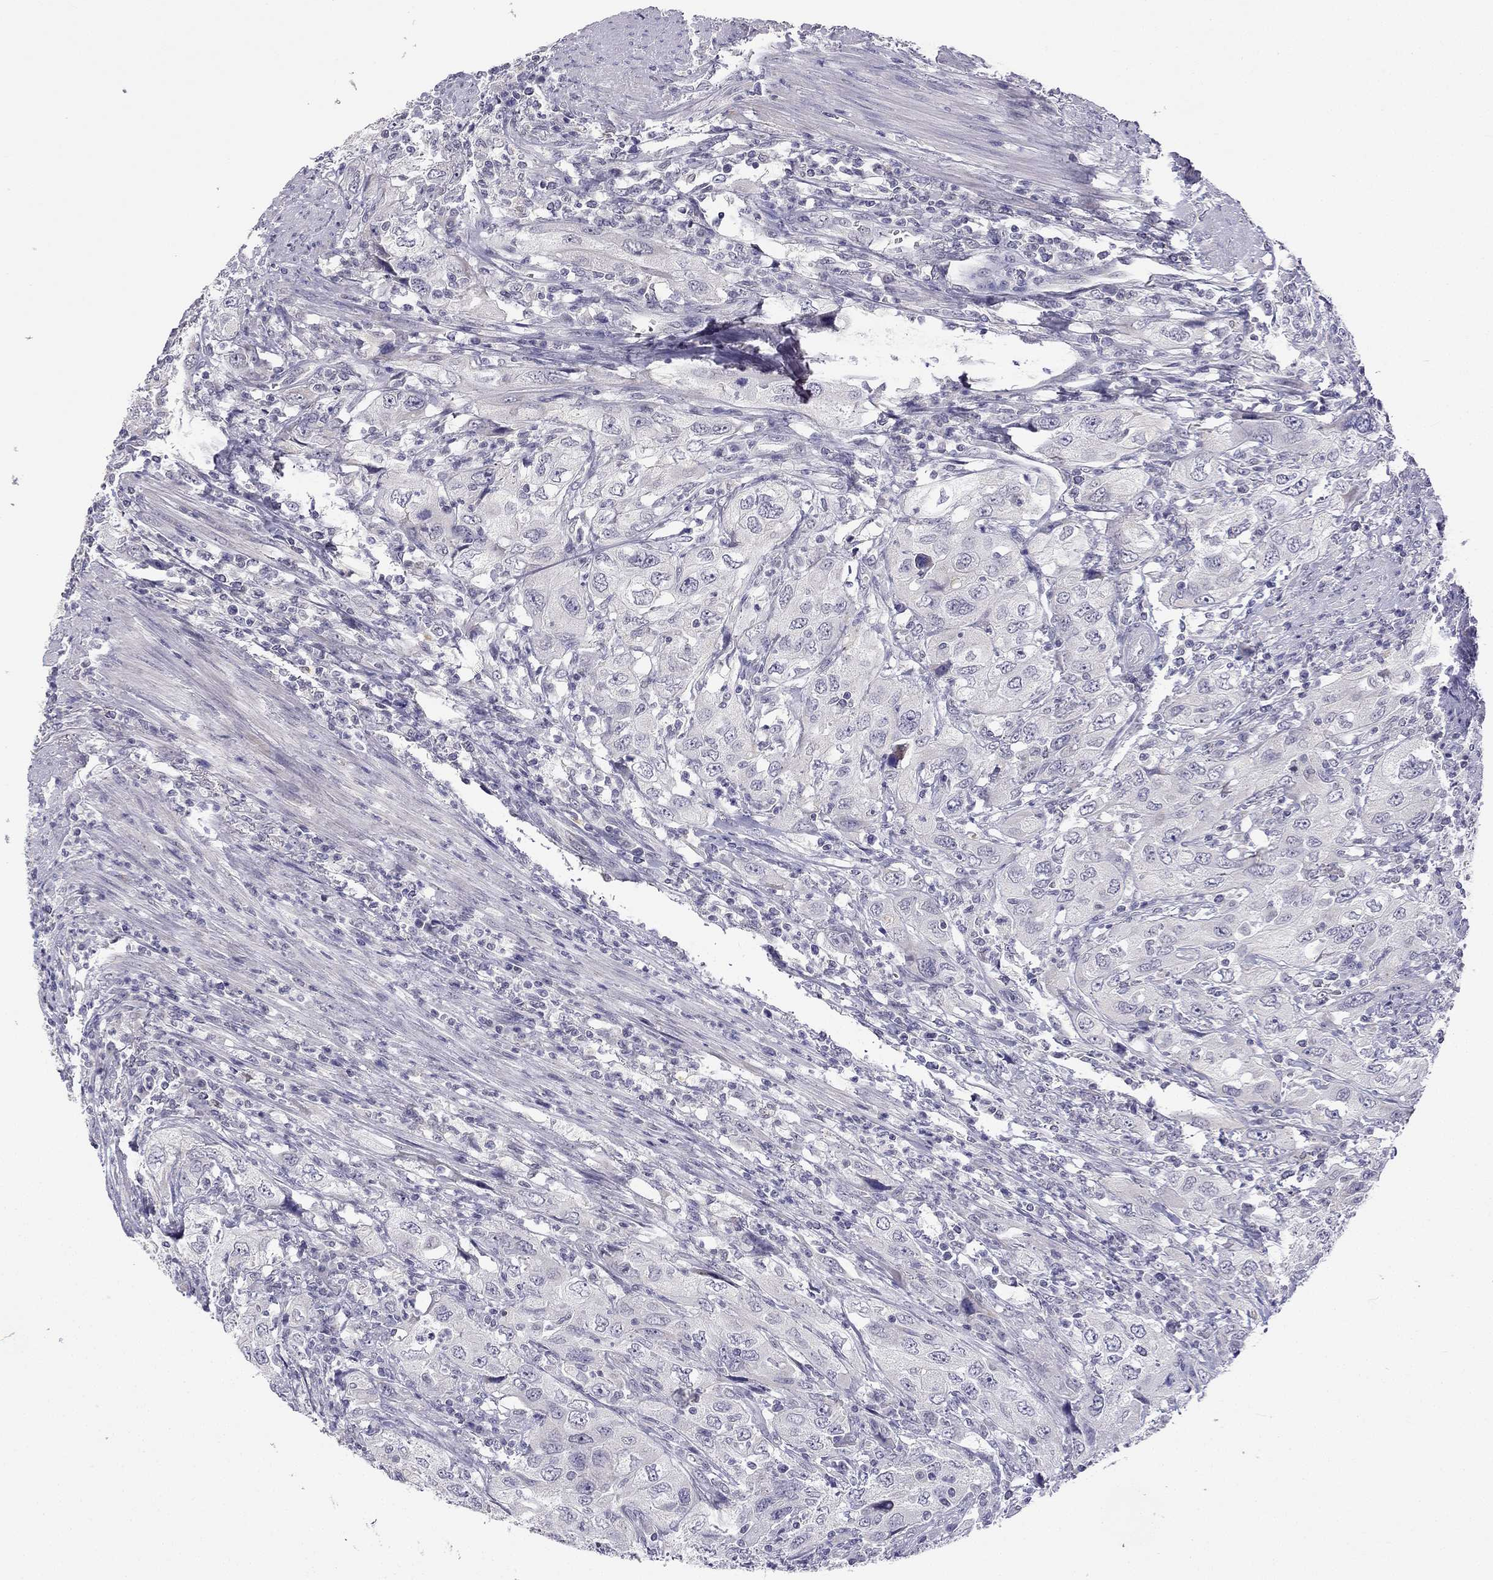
{"staining": {"intensity": "negative", "quantity": "none", "location": "none"}, "tissue": "urothelial cancer", "cell_type": "Tumor cells", "image_type": "cancer", "snomed": [{"axis": "morphology", "description": "Urothelial carcinoma, High grade"}, {"axis": "topography", "description": "Urinary bladder"}], "caption": "Image shows no protein staining in tumor cells of urothelial cancer tissue.", "gene": "C5orf49", "patient": {"sex": "male", "age": 76}}